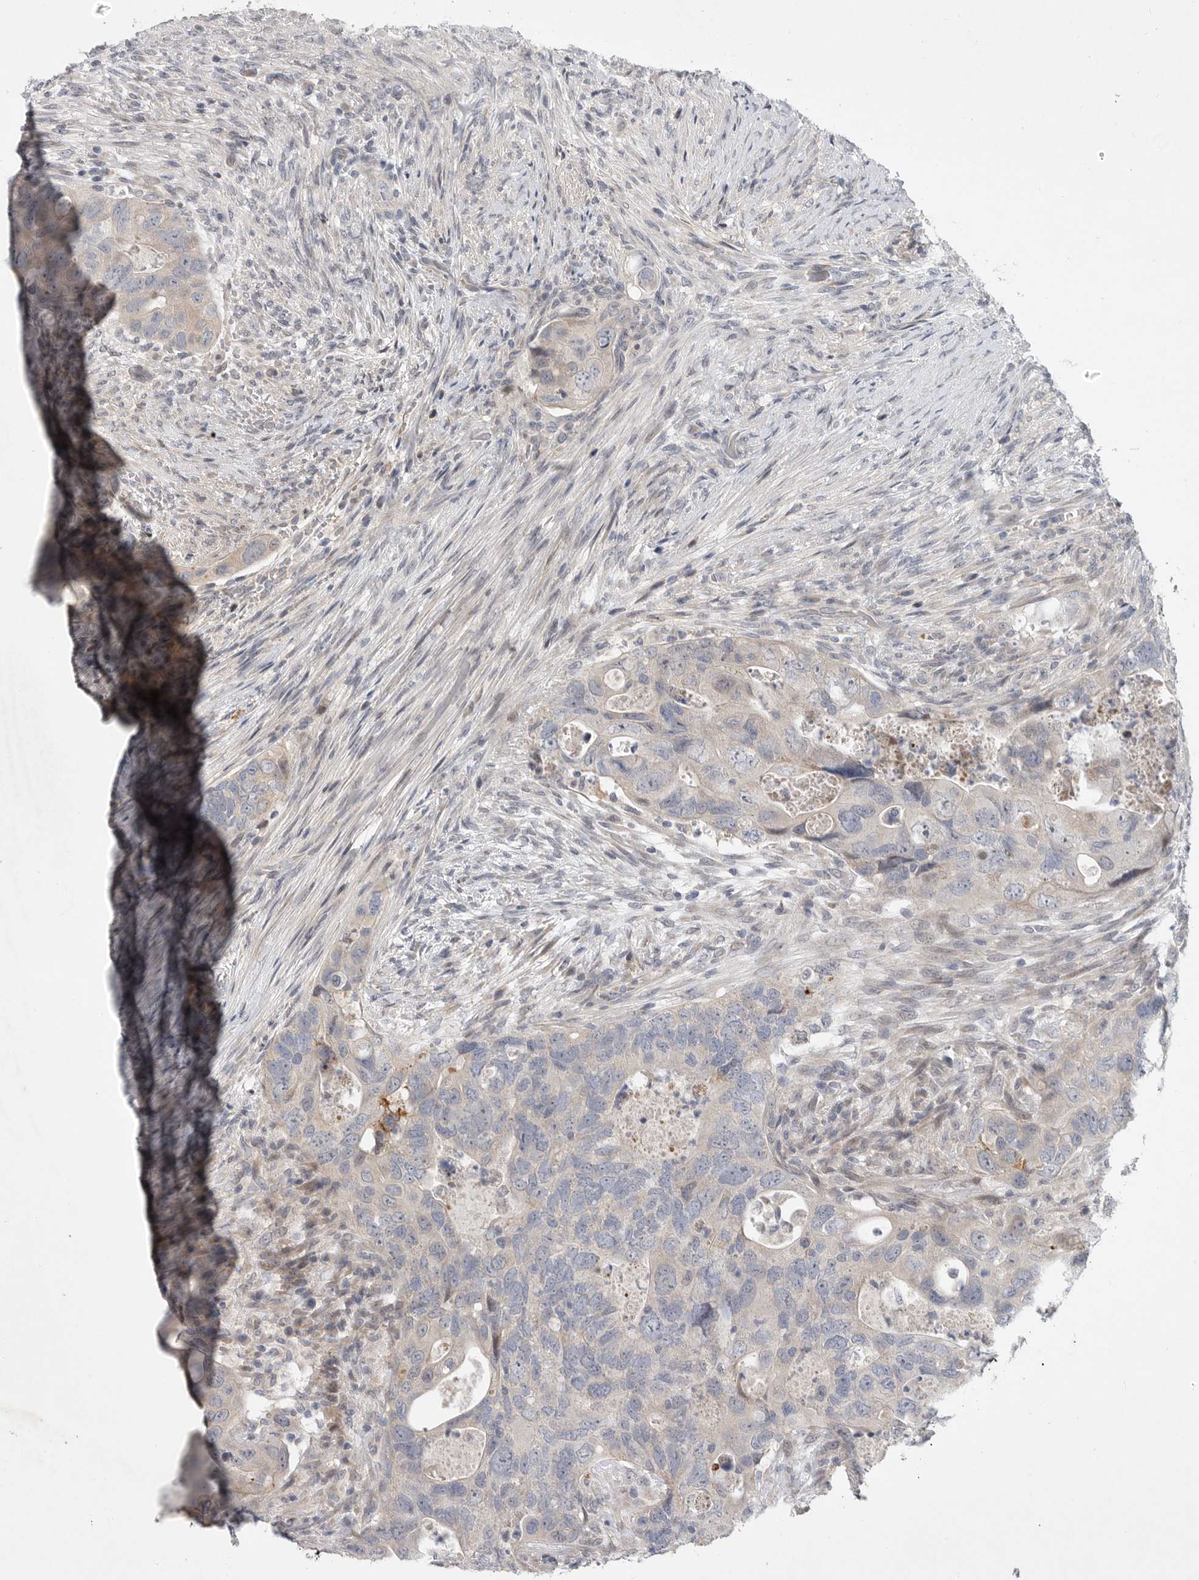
{"staining": {"intensity": "negative", "quantity": "none", "location": "none"}, "tissue": "colorectal cancer", "cell_type": "Tumor cells", "image_type": "cancer", "snomed": [{"axis": "morphology", "description": "Adenocarcinoma, NOS"}, {"axis": "topography", "description": "Rectum"}], "caption": "Colorectal cancer stained for a protein using immunohistochemistry reveals no positivity tumor cells.", "gene": "FBXO43", "patient": {"sex": "male", "age": 63}}